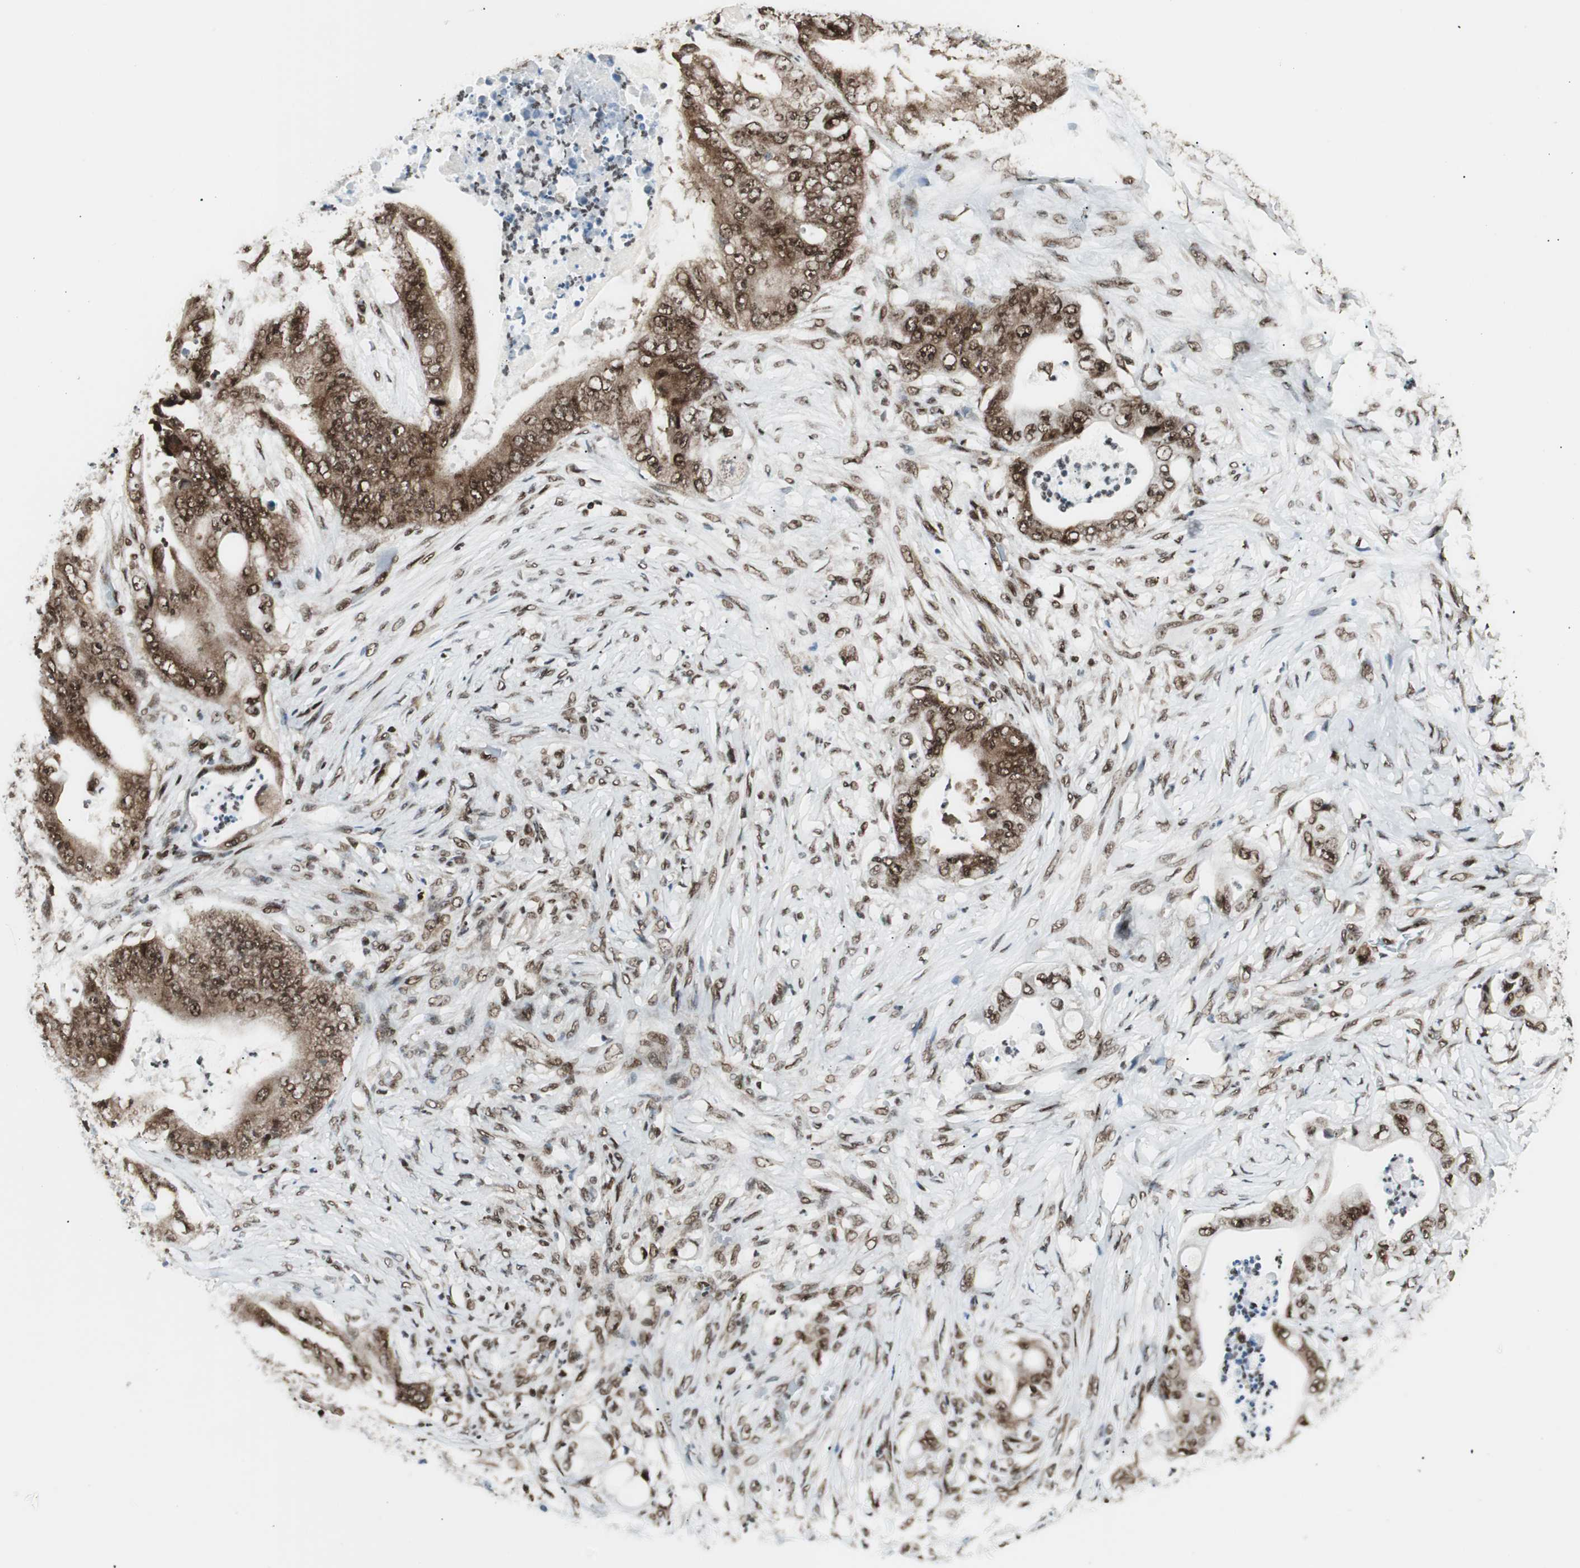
{"staining": {"intensity": "strong", "quantity": ">75%", "location": "cytoplasmic/membranous,nuclear"}, "tissue": "stomach cancer", "cell_type": "Tumor cells", "image_type": "cancer", "snomed": [{"axis": "morphology", "description": "Adenocarcinoma, NOS"}, {"axis": "topography", "description": "Stomach"}], "caption": "Stomach adenocarcinoma stained with a protein marker exhibits strong staining in tumor cells.", "gene": "EWSR1", "patient": {"sex": "female", "age": 73}}